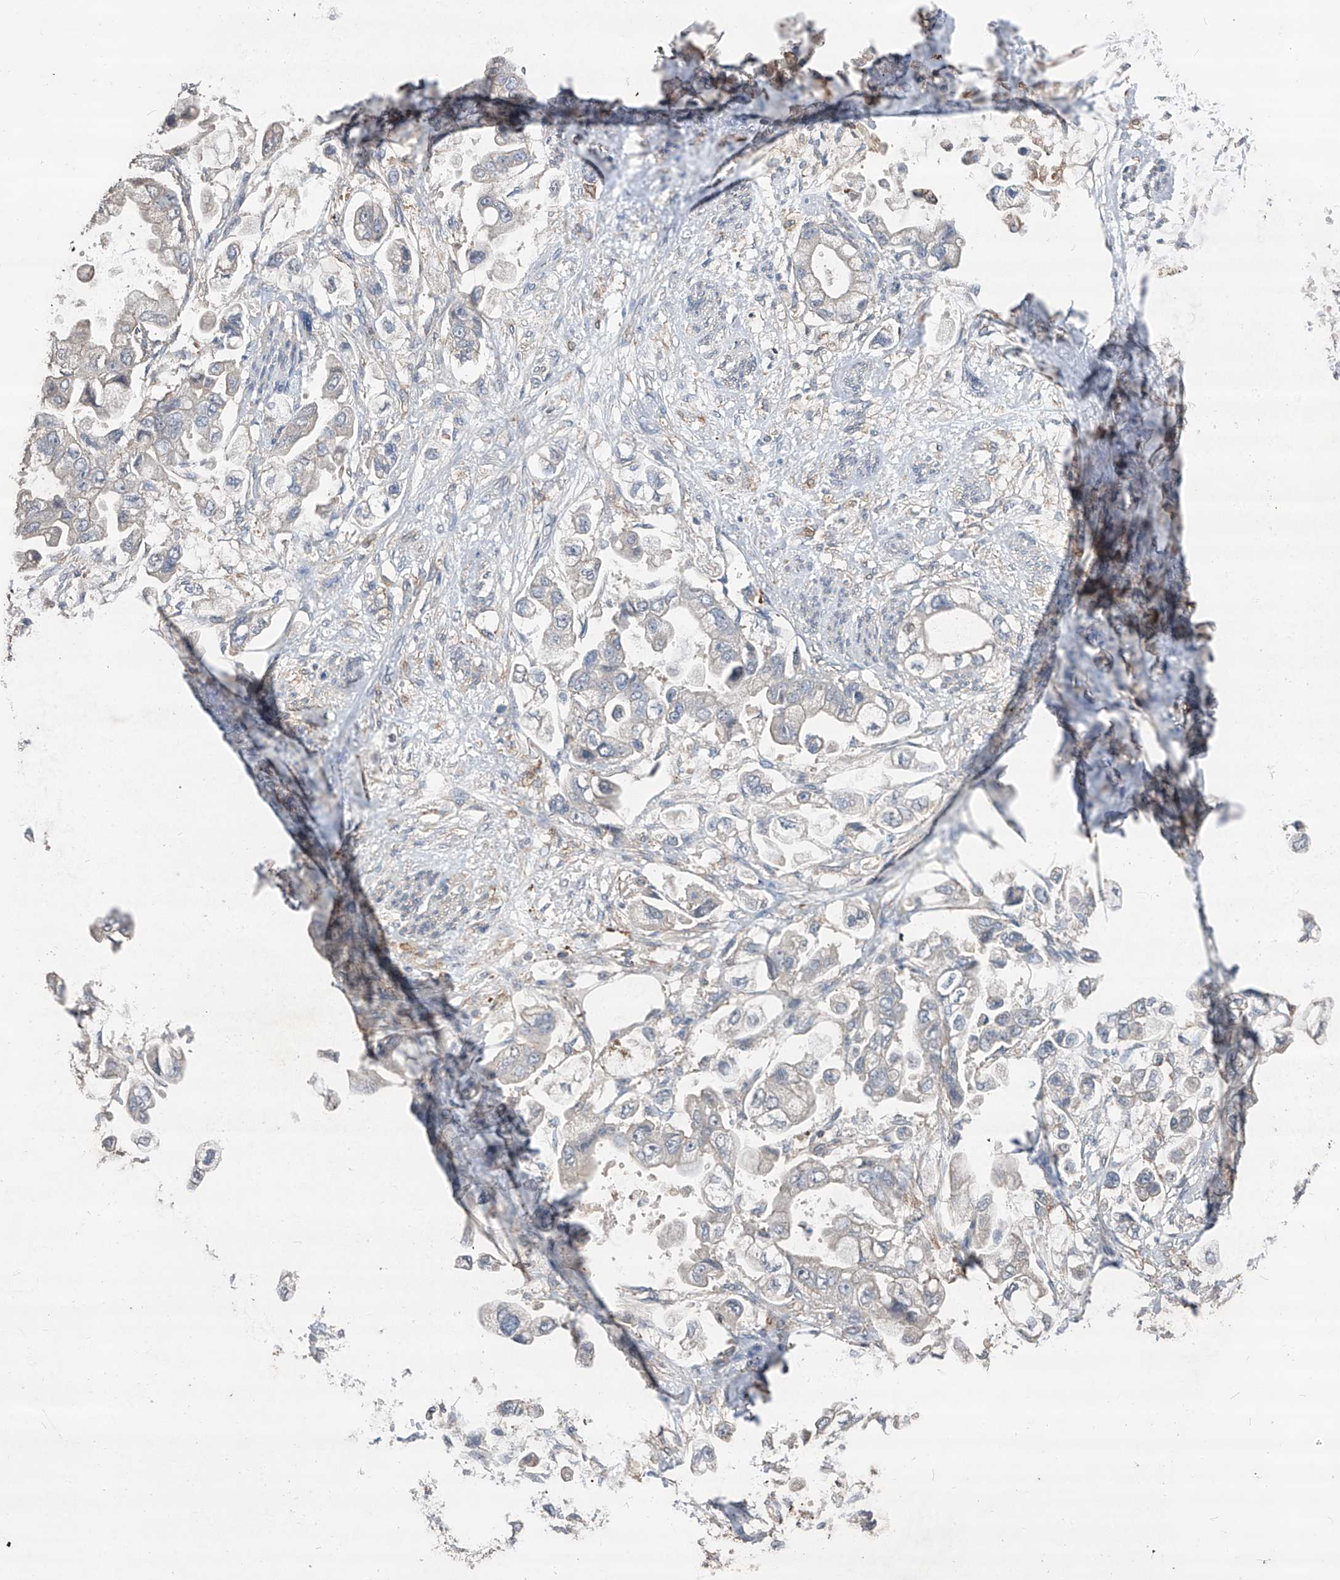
{"staining": {"intensity": "negative", "quantity": "none", "location": "none"}, "tissue": "stomach cancer", "cell_type": "Tumor cells", "image_type": "cancer", "snomed": [{"axis": "morphology", "description": "Adenocarcinoma, NOS"}, {"axis": "topography", "description": "Stomach"}], "caption": "There is no significant positivity in tumor cells of adenocarcinoma (stomach). (DAB IHC with hematoxylin counter stain).", "gene": "EDN1", "patient": {"sex": "male", "age": 62}}